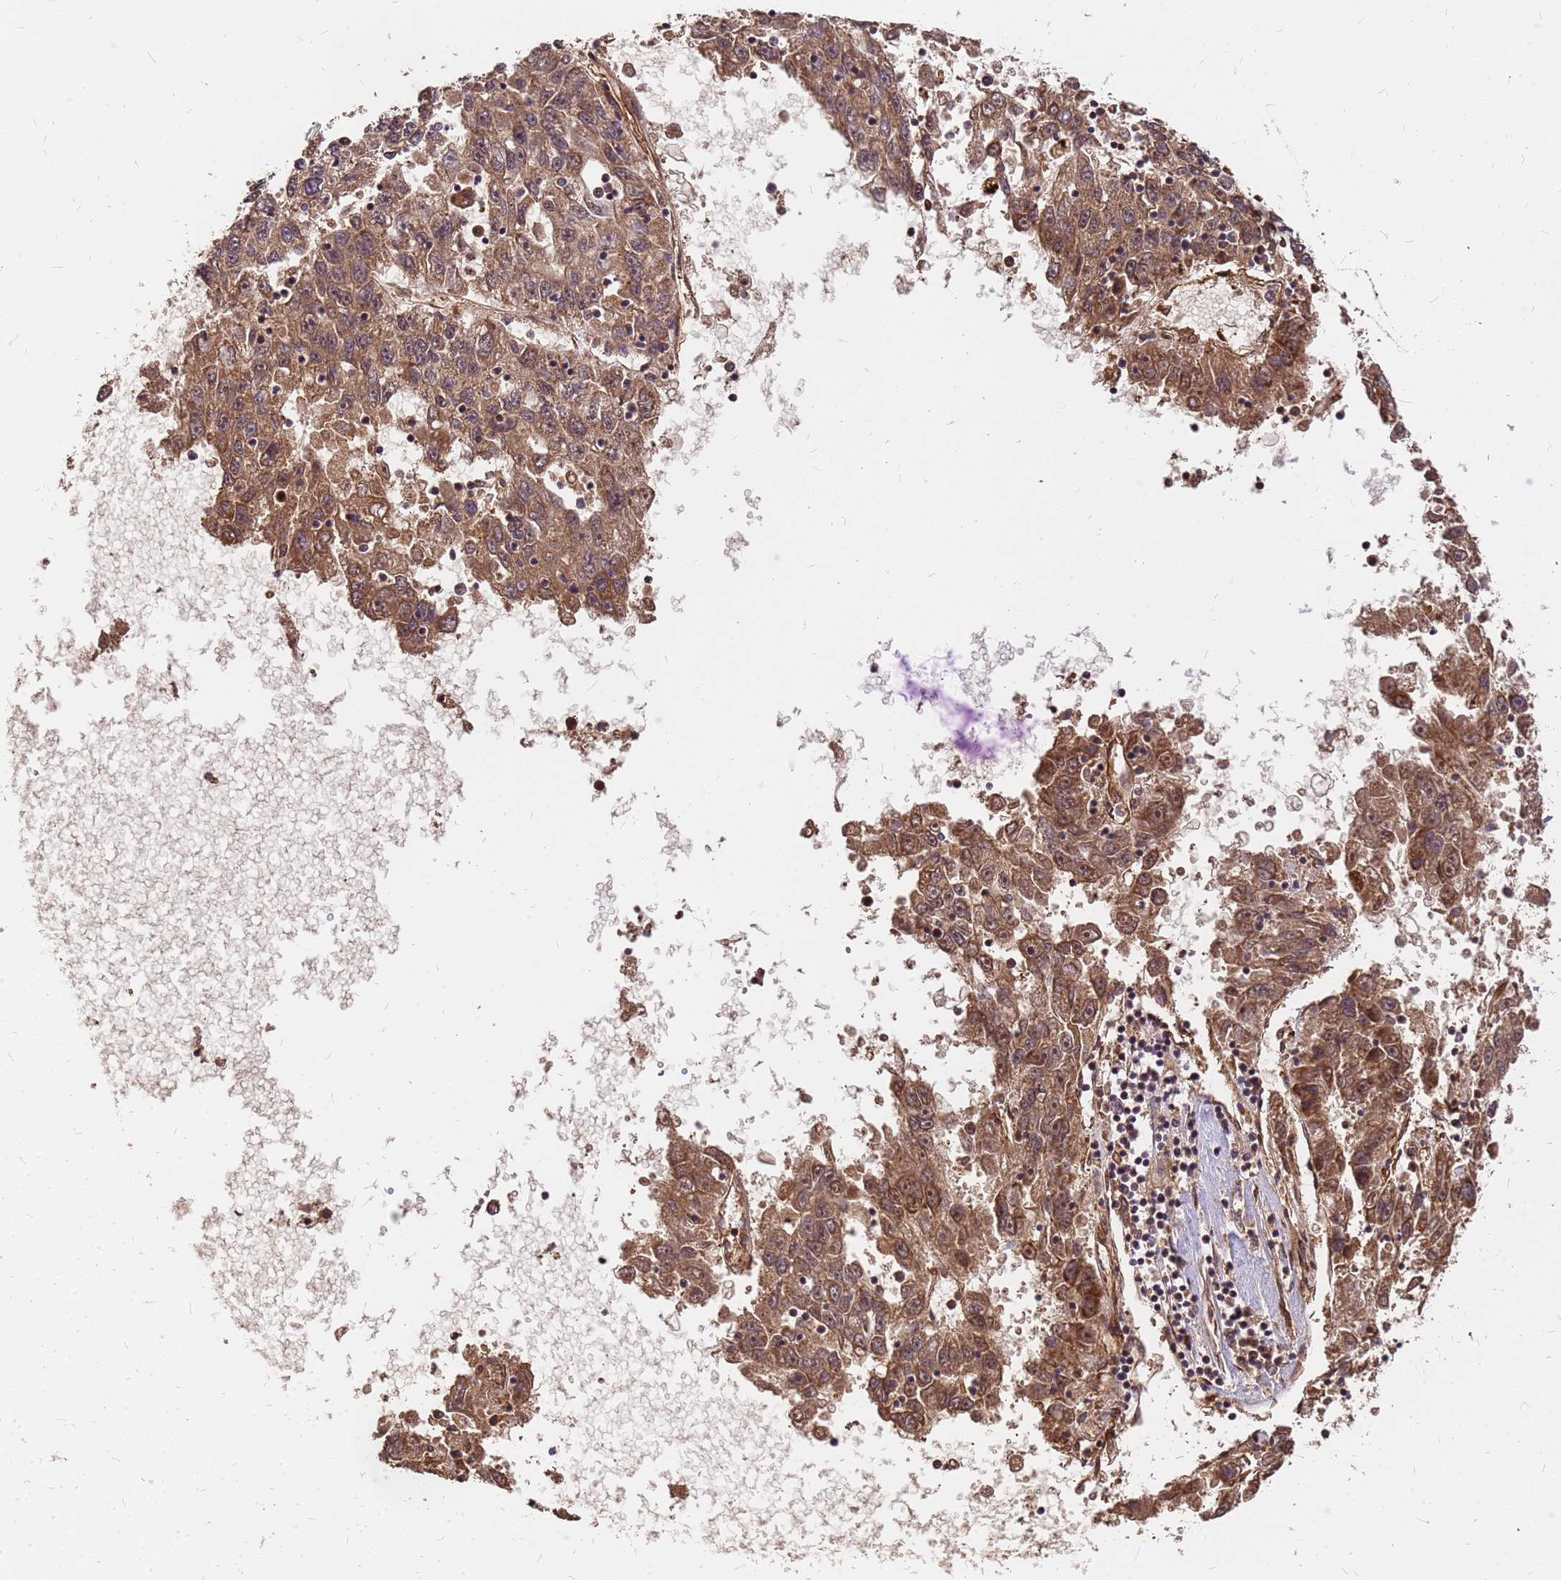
{"staining": {"intensity": "moderate", "quantity": ">75%", "location": "cytoplasmic/membranous,nuclear"}, "tissue": "liver cancer", "cell_type": "Tumor cells", "image_type": "cancer", "snomed": [{"axis": "morphology", "description": "Carcinoma, Hepatocellular, NOS"}, {"axis": "topography", "description": "Liver"}], "caption": "A high-resolution image shows IHC staining of hepatocellular carcinoma (liver), which demonstrates moderate cytoplasmic/membranous and nuclear positivity in about >75% of tumor cells. (IHC, brightfield microscopy, high magnification).", "gene": "GPATCH8", "patient": {"sex": "male", "age": 49}}